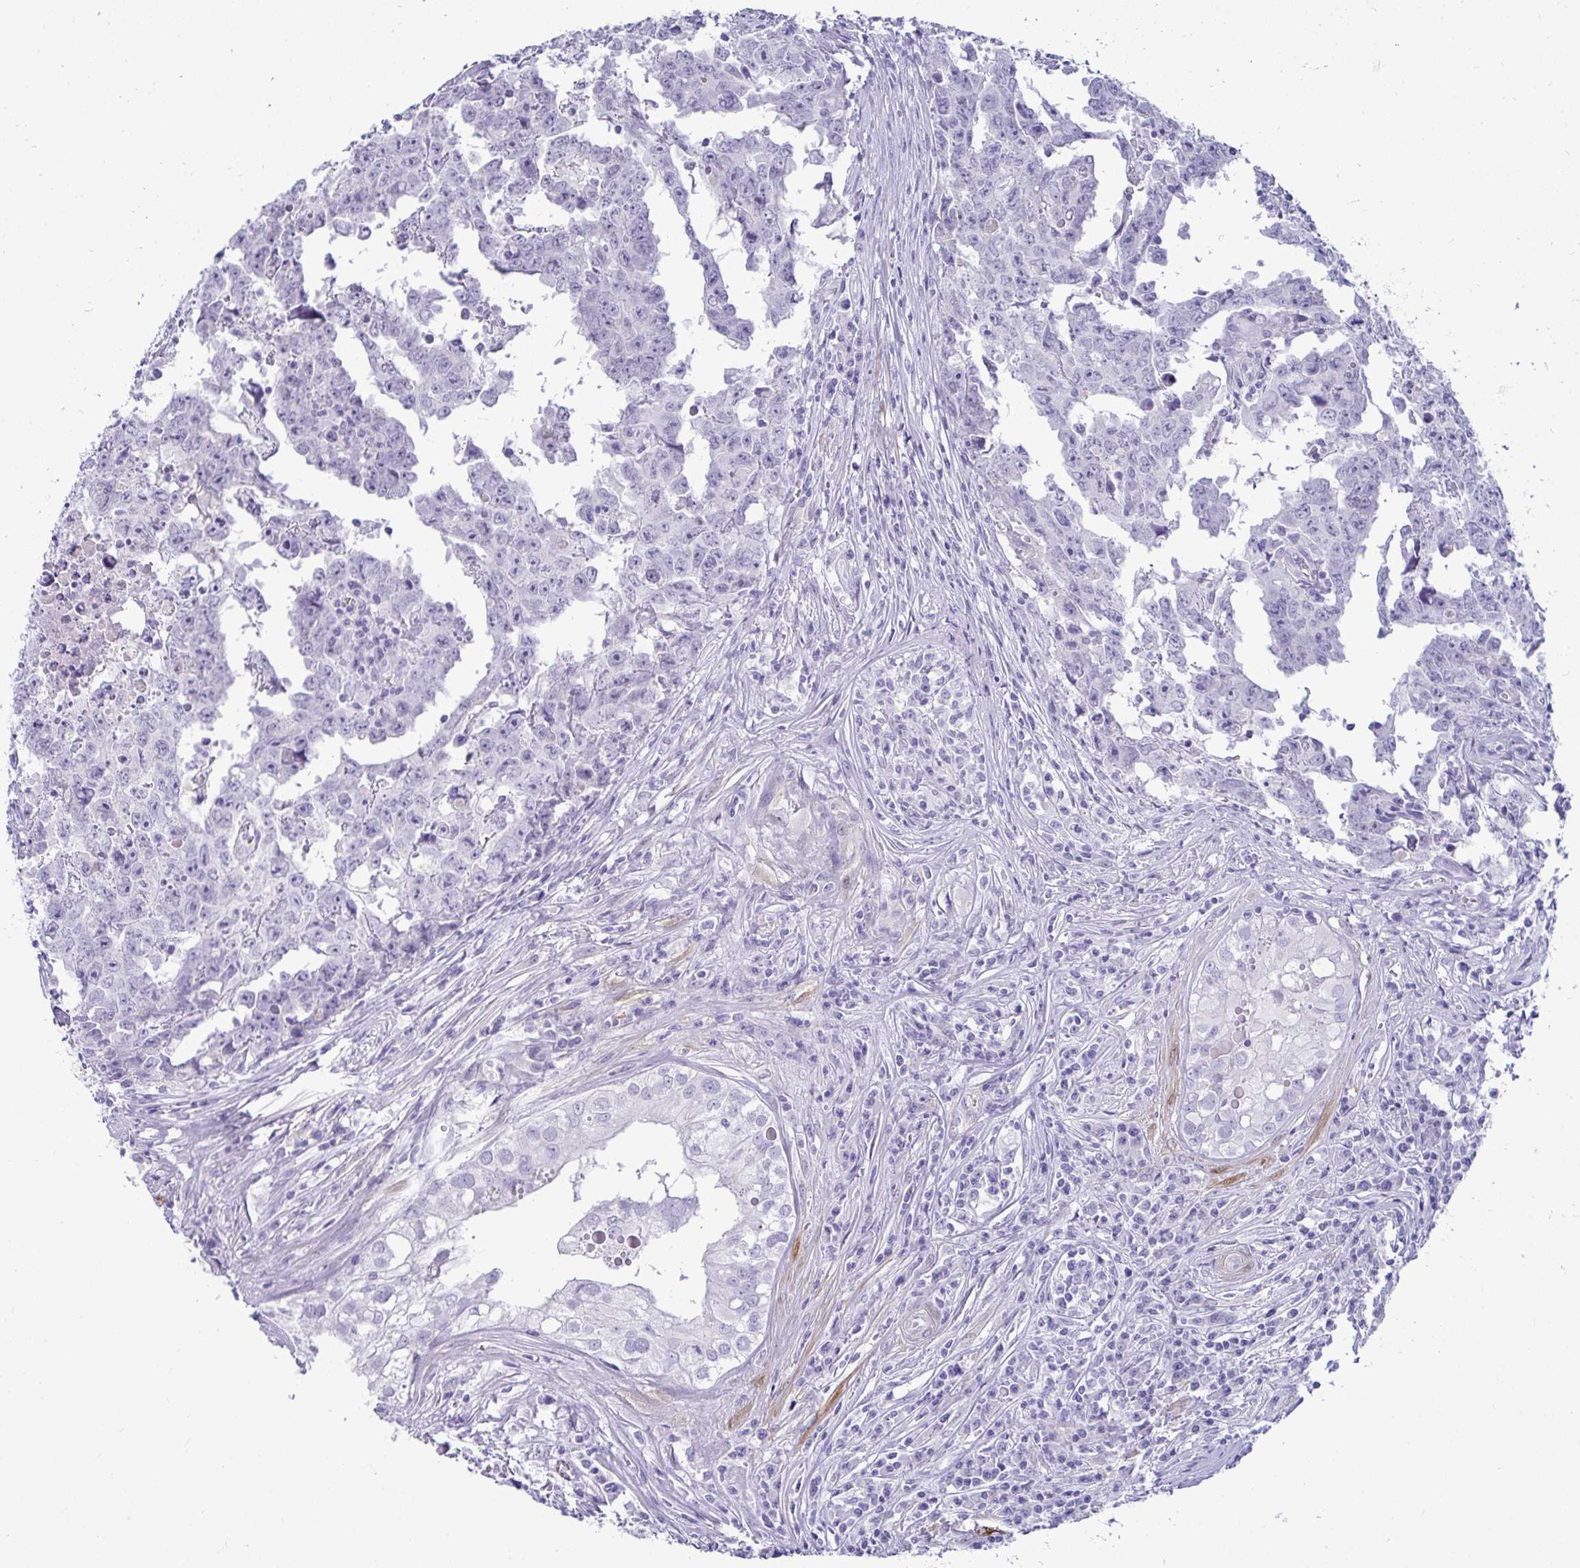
{"staining": {"intensity": "negative", "quantity": "none", "location": "none"}, "tissue": "testis cancer", "cell_type": "Tumor cells", "image_type": "cancer", "snomed": [{"axis": "morphology", "description": "Carcinoma, Embryonal, NOS"}, {"axis": "topography", "description": "Testis"}], "caption": "There is no significant staining in tumor cells of embryonal carcinoma (testis). (DAB immunohistochemistry visualized using brightfield microscopy, high magnification).", "gene": "HSPB6", "patient": {"sex": "male", "age": 22}}